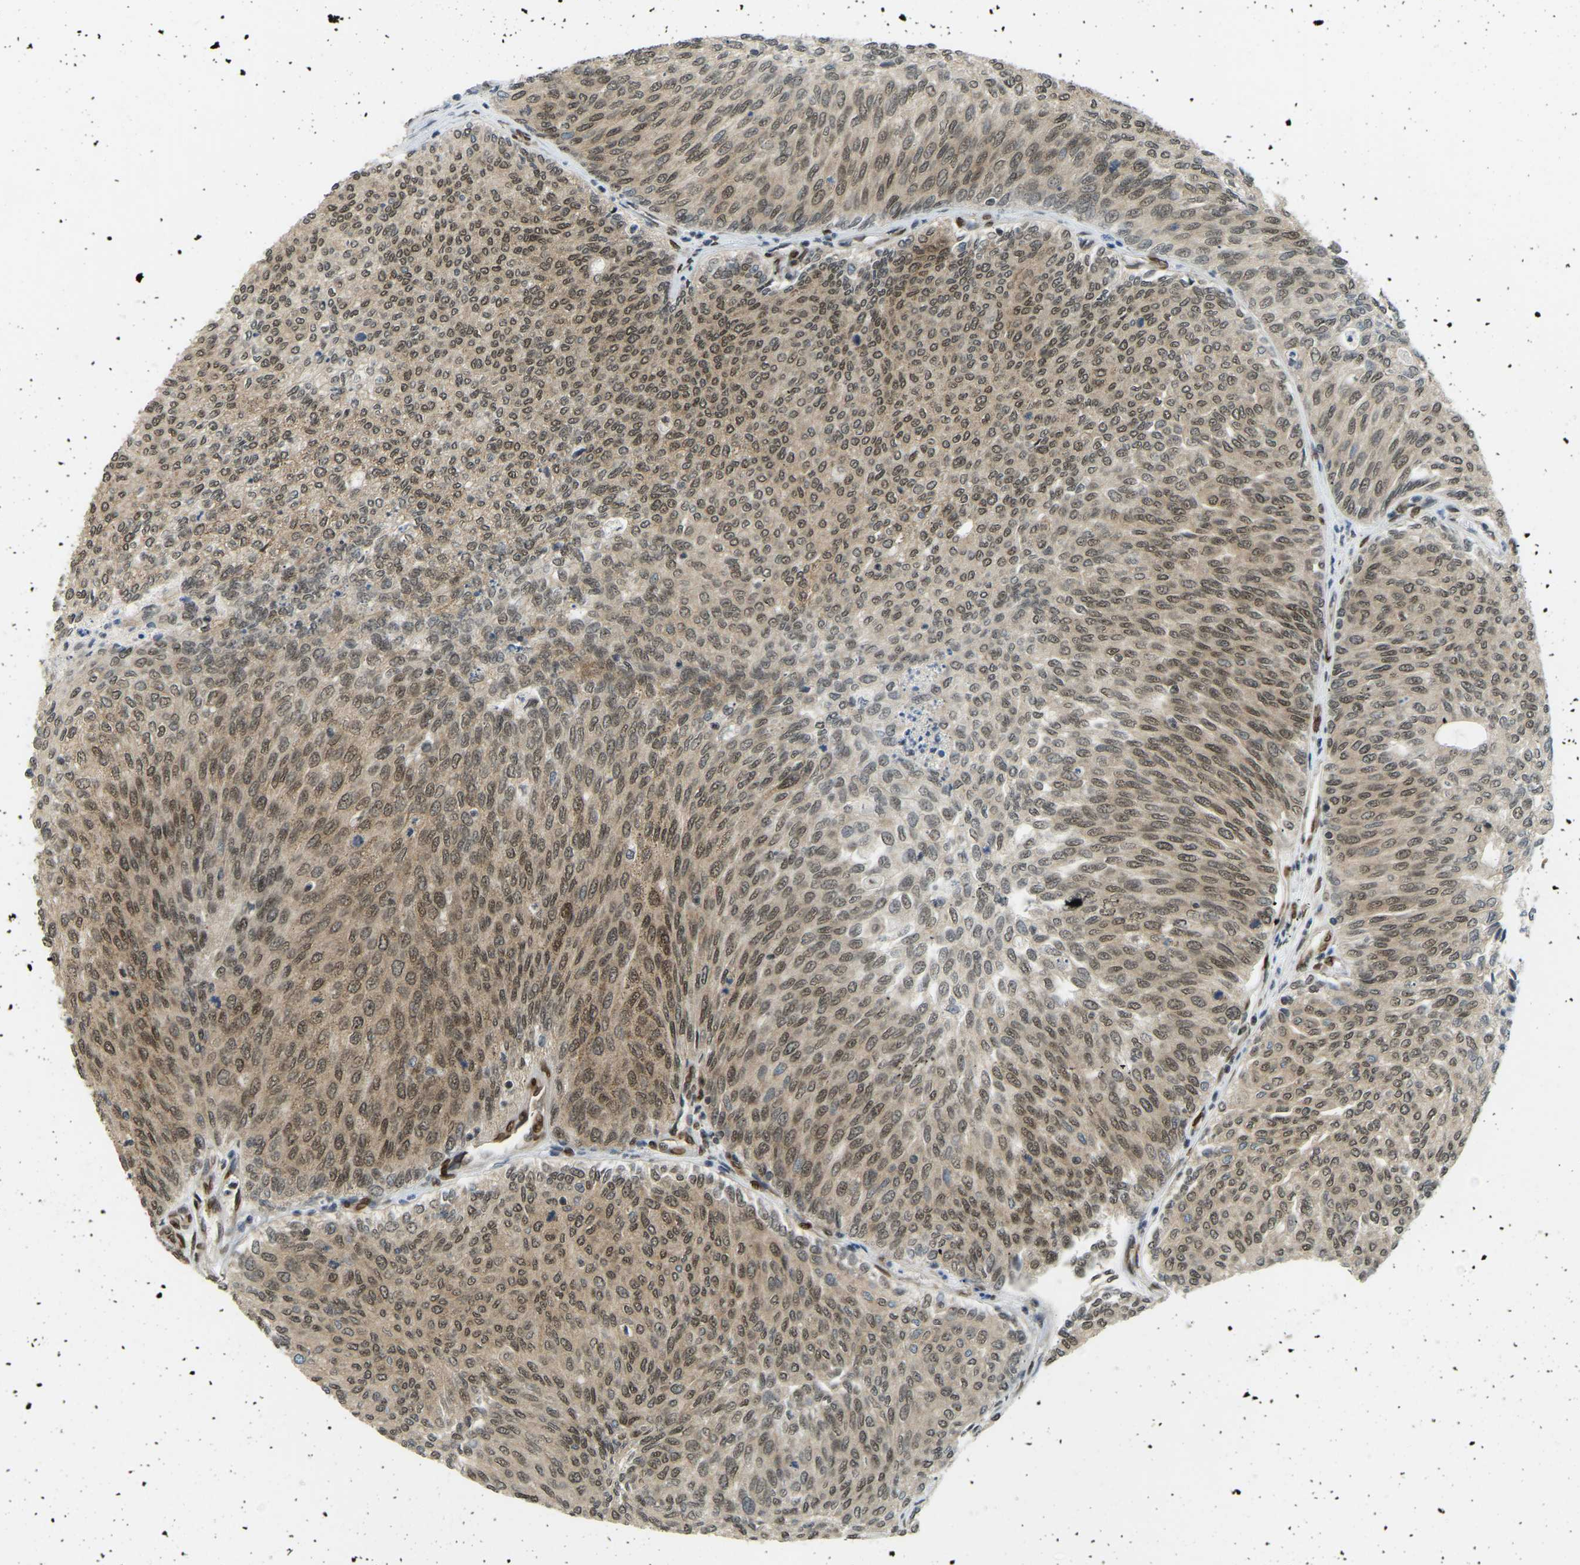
{"staining": {"intensity": "moderate", "quantity": ">75%", "location": "cytoplasmic/membranous,nuclear"}, "tissue": "urothelial cancer", "cell_type": "Tumor cells", "image_type": "cancer", "snomed": [{"axis": "morphology", "description": "Urothelial carcinoma, Low grade"}, {"axis": "topography", "description": "Urinary bladder"}], "caption": "IHC (DAB) staining of urothelial carcinoma (low-grade) exhibits moderate cytoplasmic/membranous and nuclear protein staining in approximately >75% of tumor cells.", "gene": "SYNE1", "patient": {"sex": "female", "age": 79}}